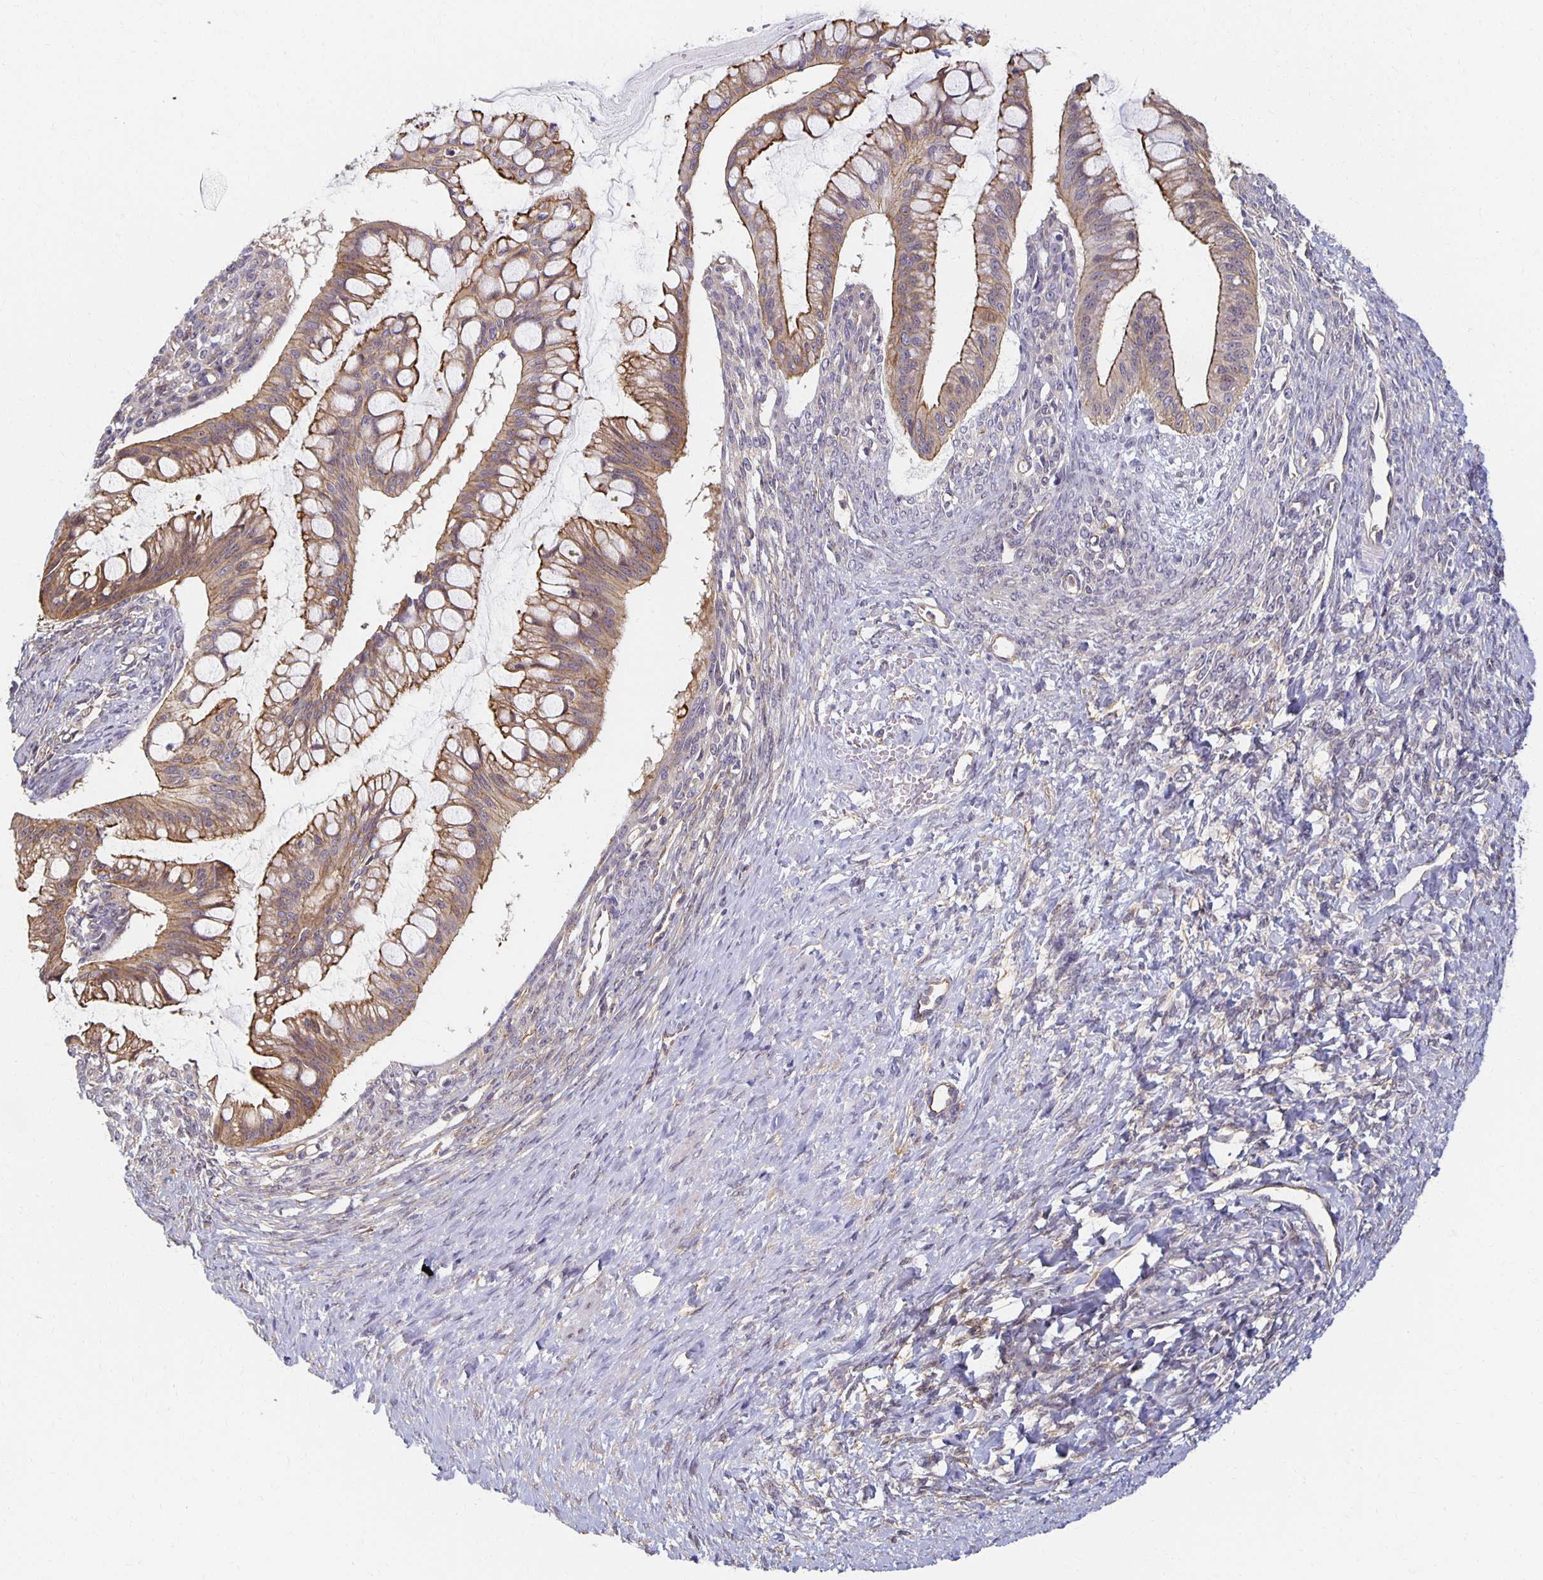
{"staining": {"intensity": "moderate", "quantity": ">75%", "location": "cytoplasmic/membranous"}, "tissue": "ovarian cancer", "cell_type": "Tumor cells", "image_type": "cancer", "snomed": [{"axis": "morphology", "description": "Cystadenocarcinoma, mucinous, NOS"}, {"axis": "topography", "description": "Ovary"}], "caption": "Moderate cytoplasmic/membranous protein positivity is present in approximately >75% of tumor cells in ovarian cancer.", "gene": "SORL1", "patient": {"sex": "female", "age": 73}}